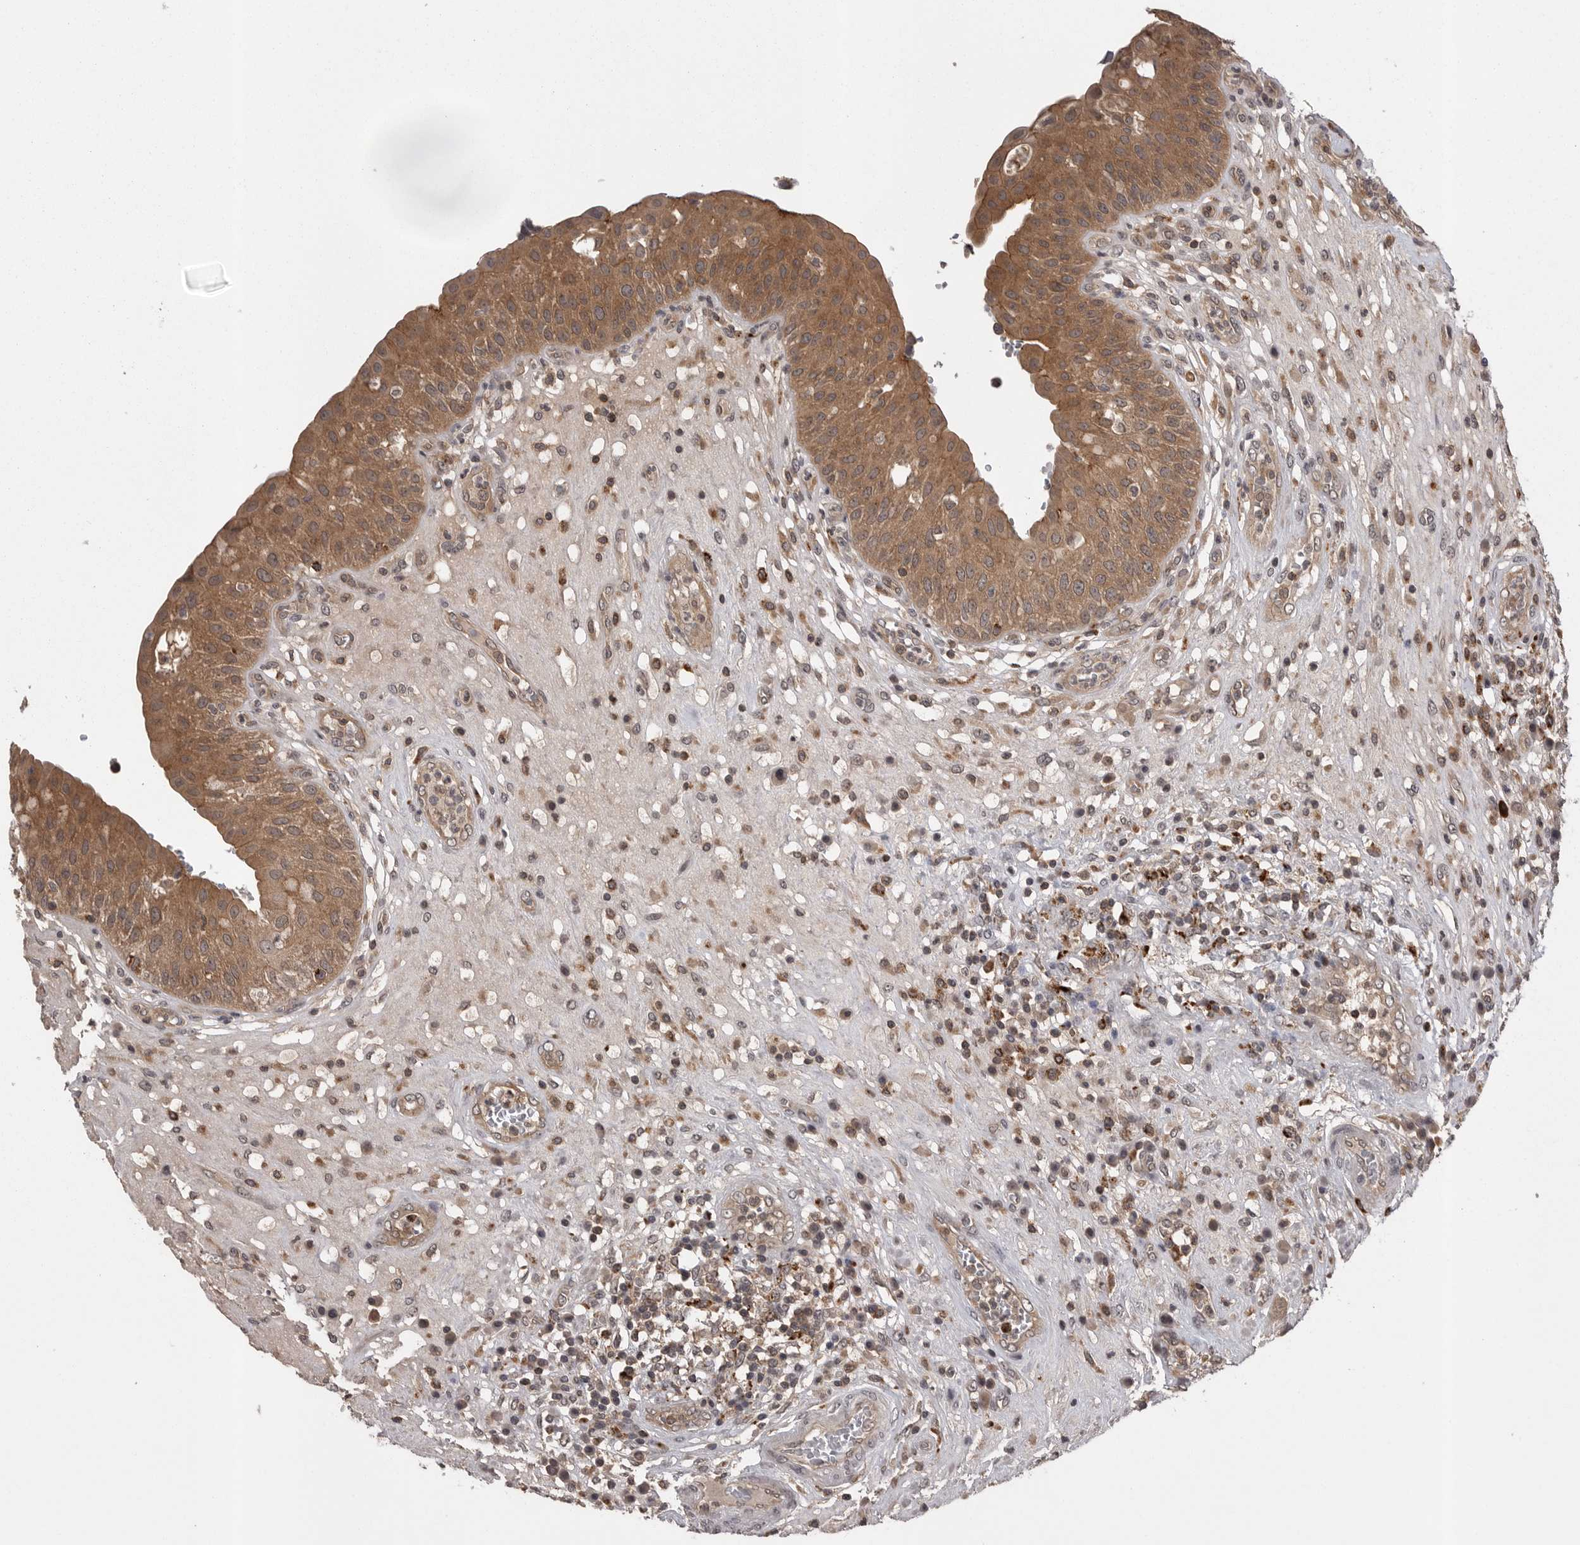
{"staining": {"intensity": "moderate", "quantity": ">75%", "location": "cytoplasmic/membranous"}, "tissue": "urinary bladder", "cell_type": "Urothelial cells", "image_type": "normal", "snomed": [{"axis": "morphology", "description": "Normal tissue, NOS"}, {"axis": "topography", "description": "Urinary bladder"}], "caption": "Urinary bladder stained with DAB (3,3'-diaminobenzidine) IHC exhibits medium levels of moderate cytoplasmic/membranous expression in approximately >75% of urothelial cells.", "gene": "AOAH", "patient": {"sex": "female", "age": 62}}